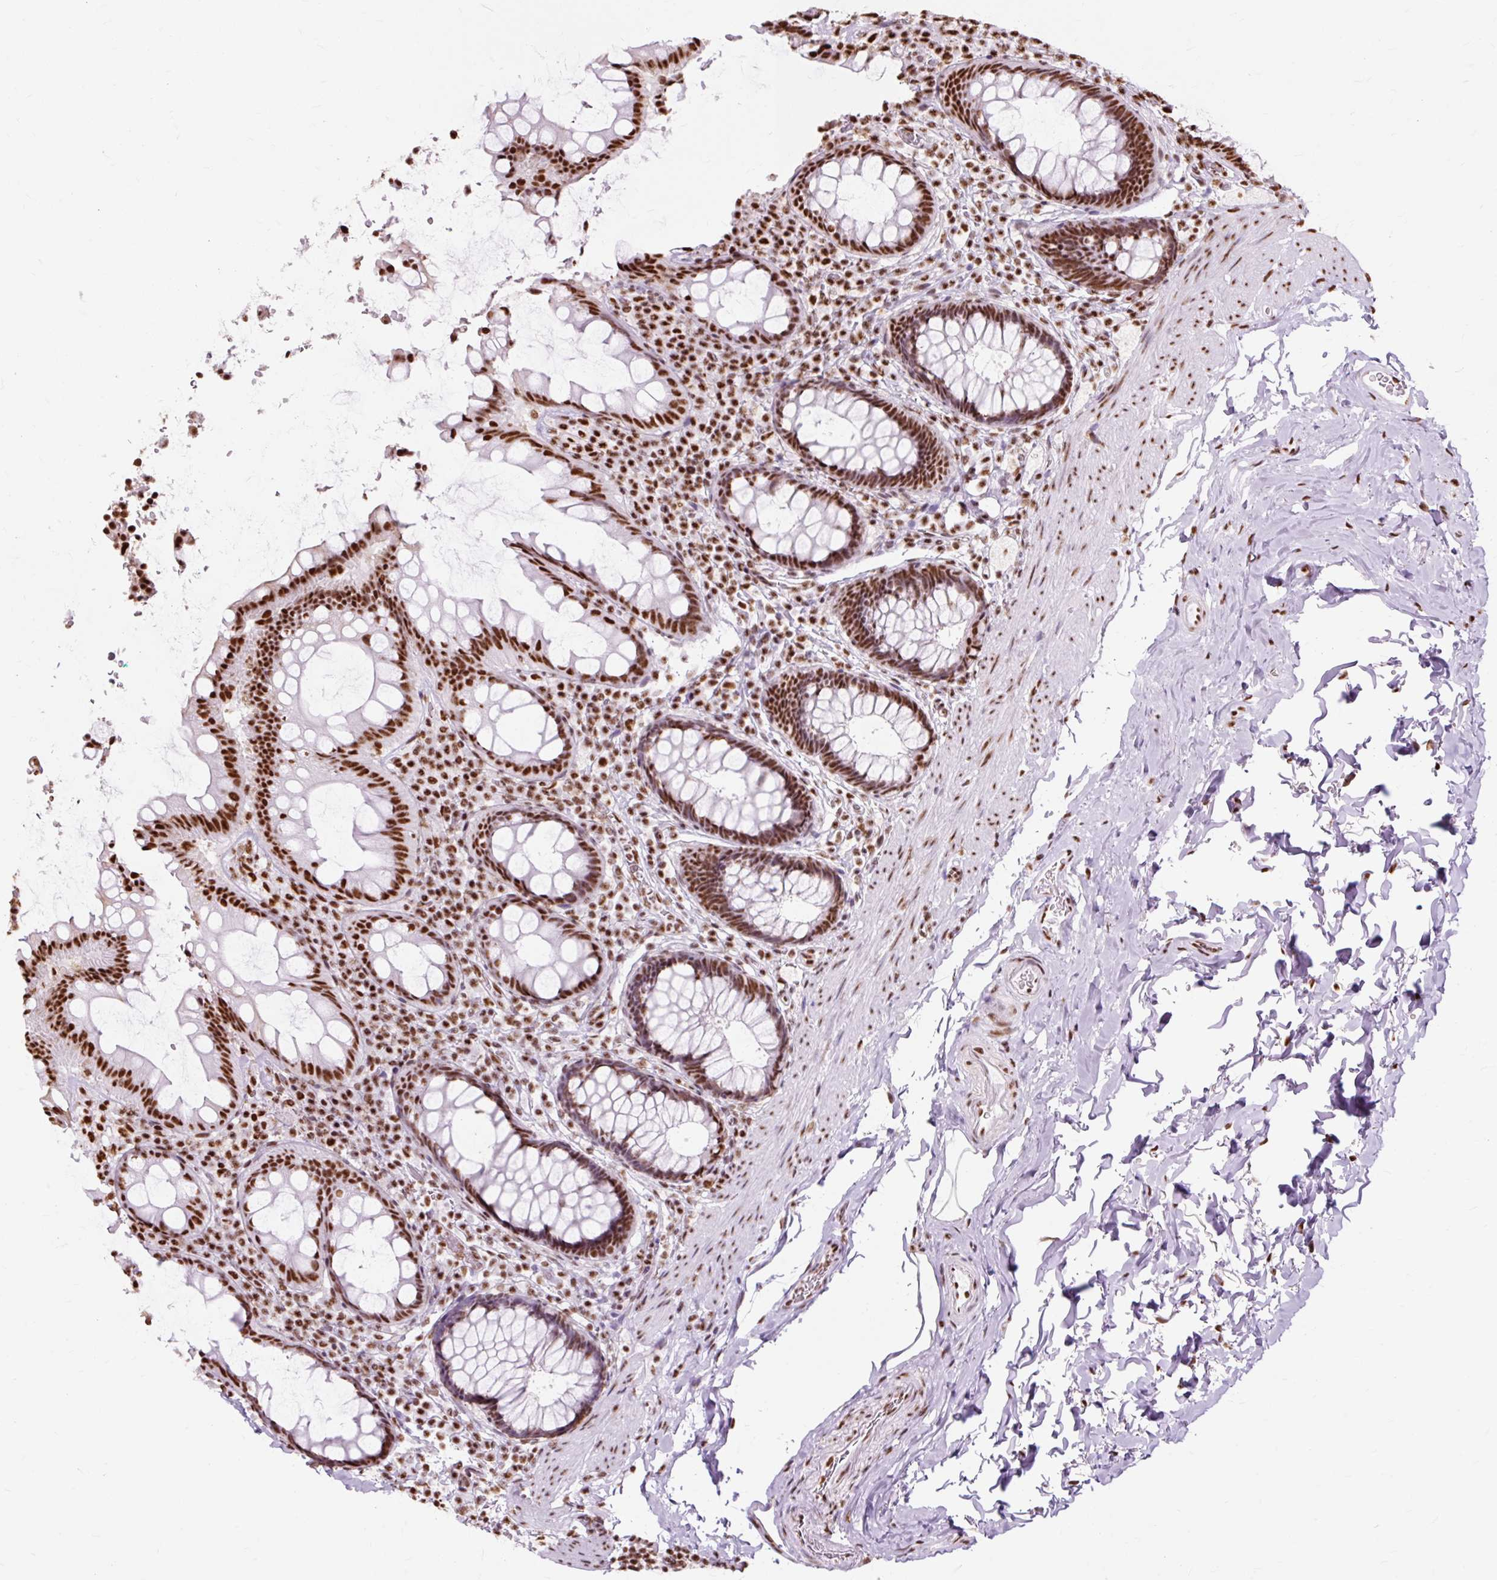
{"staining": {"intensity": "strong", "quantity": ">75%", "location": "nuclear"}, "tissue": "rectum", "cell_type": "Glandular cells", "image_type": "normal", "snomed": [{"axis": "morphology", "description": "Normal tissue, NOS"}, {"axis": "topography", "description": "Rectum"}], "caption": "Immunohistochemical staining of benign rectum shows high levels of strong nuclear expression in approximately >75% of glandular cells.", "gene": "XRCC6", "patient": {"sex": "female", "age": 69}}